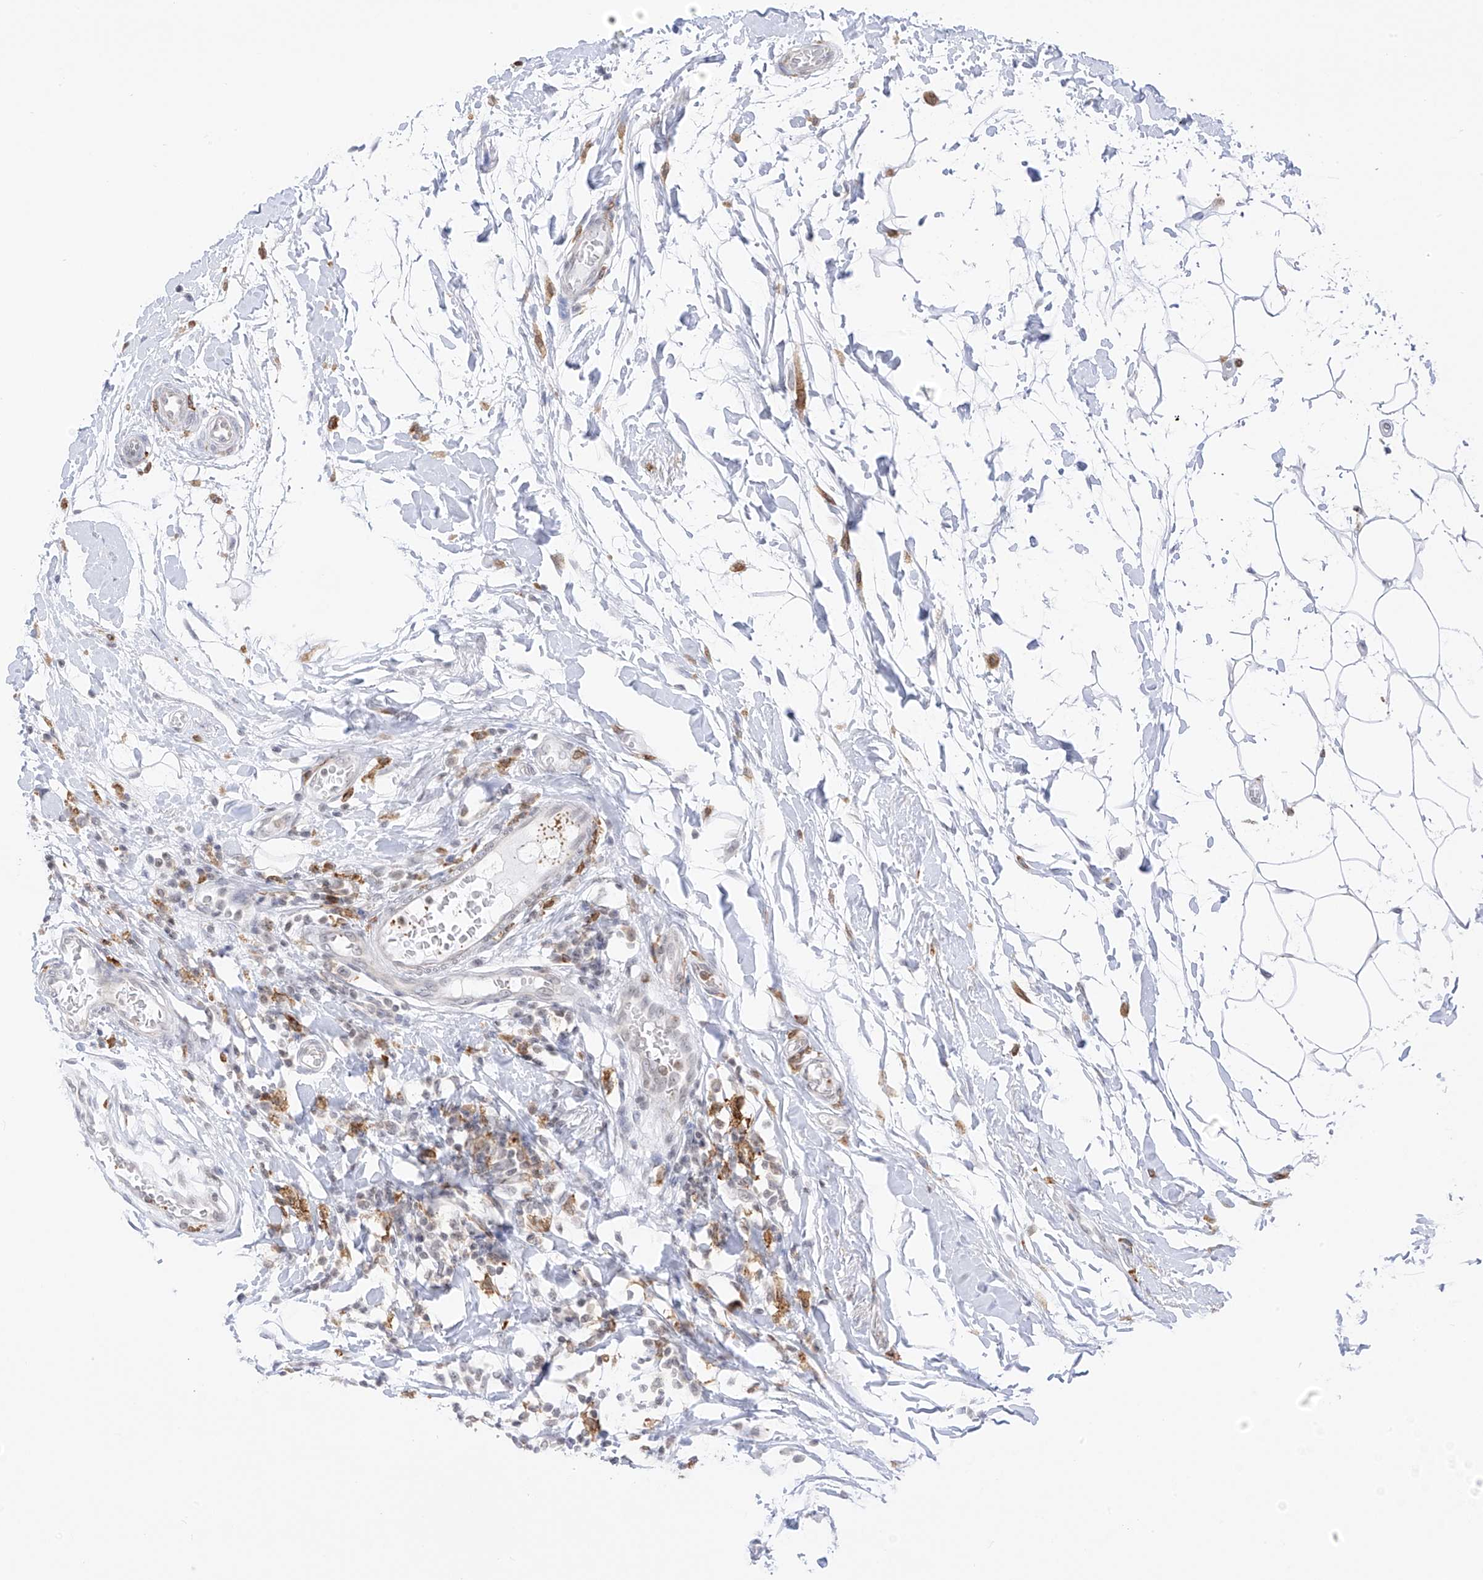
{"staining": {"intensity": "negative", "quantity": "none", "location": "none"}, "tissue": "breast cancer", "cell_type": "Tumor cells", "image_type": "cancer", "snomed": [{"axis": "morphology", "description": "Duct carcinoma"}, {"axis": "topography", "description": "Breast"}], "caption": "Tumor cells show no significant positivity in breast infiltrating ductal carcinoma.", "gene": "TBXAS1", "patient": {"sex": "female", "age": 27}}